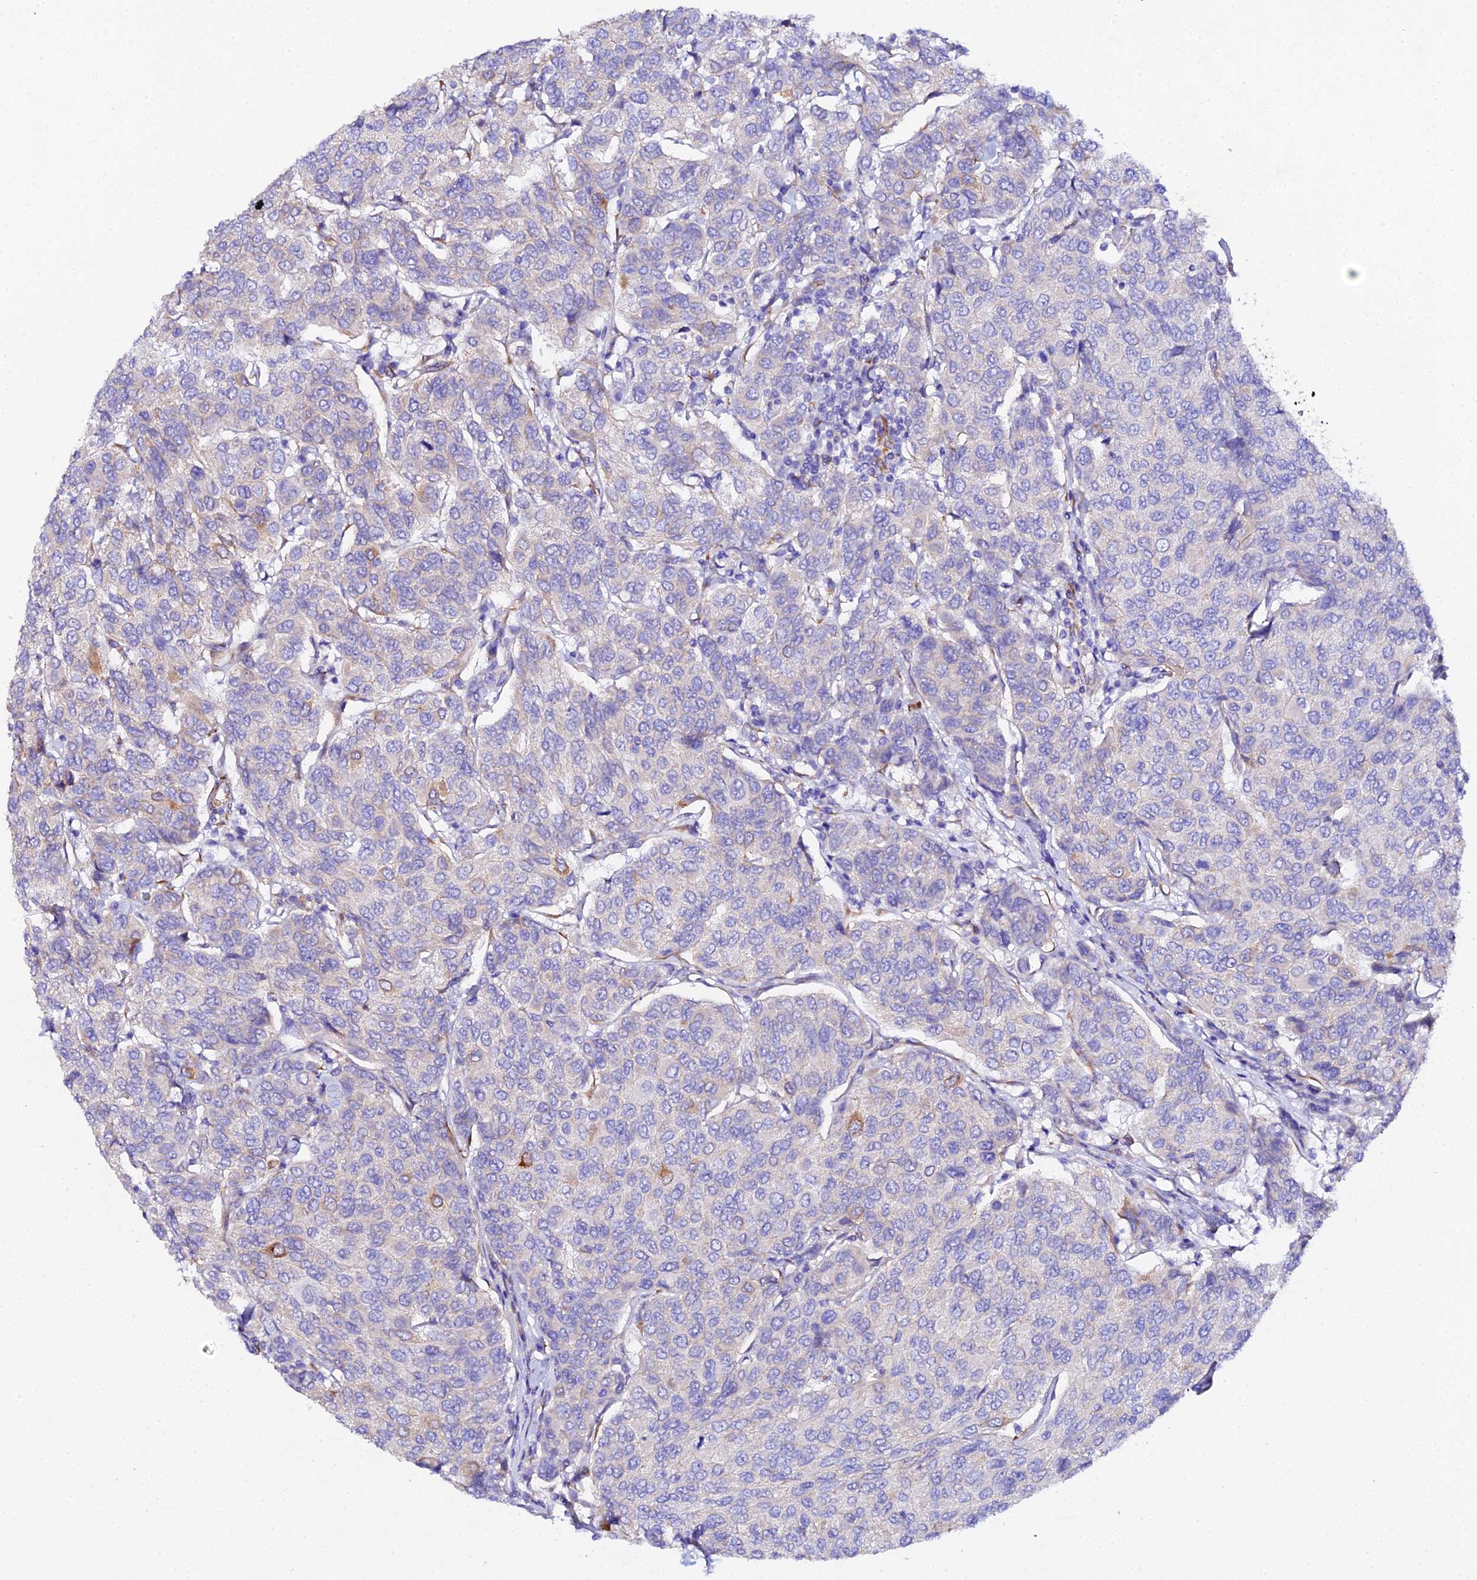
{"staining": {"intensity": "moderate", "quantity": "<25%", "location": "cytoplasmic/membranous"}, "tissue": "breast cancer", "cell_type": "Tumor cells", "image_type": "cancer", "snomed": [{"axis": "morphology", "description": "Duct carcinoma"}, {"axis": "topography", "description": "Breast"}], "caption": "Immunohistochemistry photomicrograph of neoplastic tissue: human breast invasive ductal carcinoma stained using immunohistochemistry (IHC) exhibits low levels of moderate protein expression localized specifically in the cytoplasmic/membranous of tumor cells, appearing as a cytoplasmic/membranous brown color.", "gene": "CFAP45", "patient": {"sex": "female", "age": 55}}